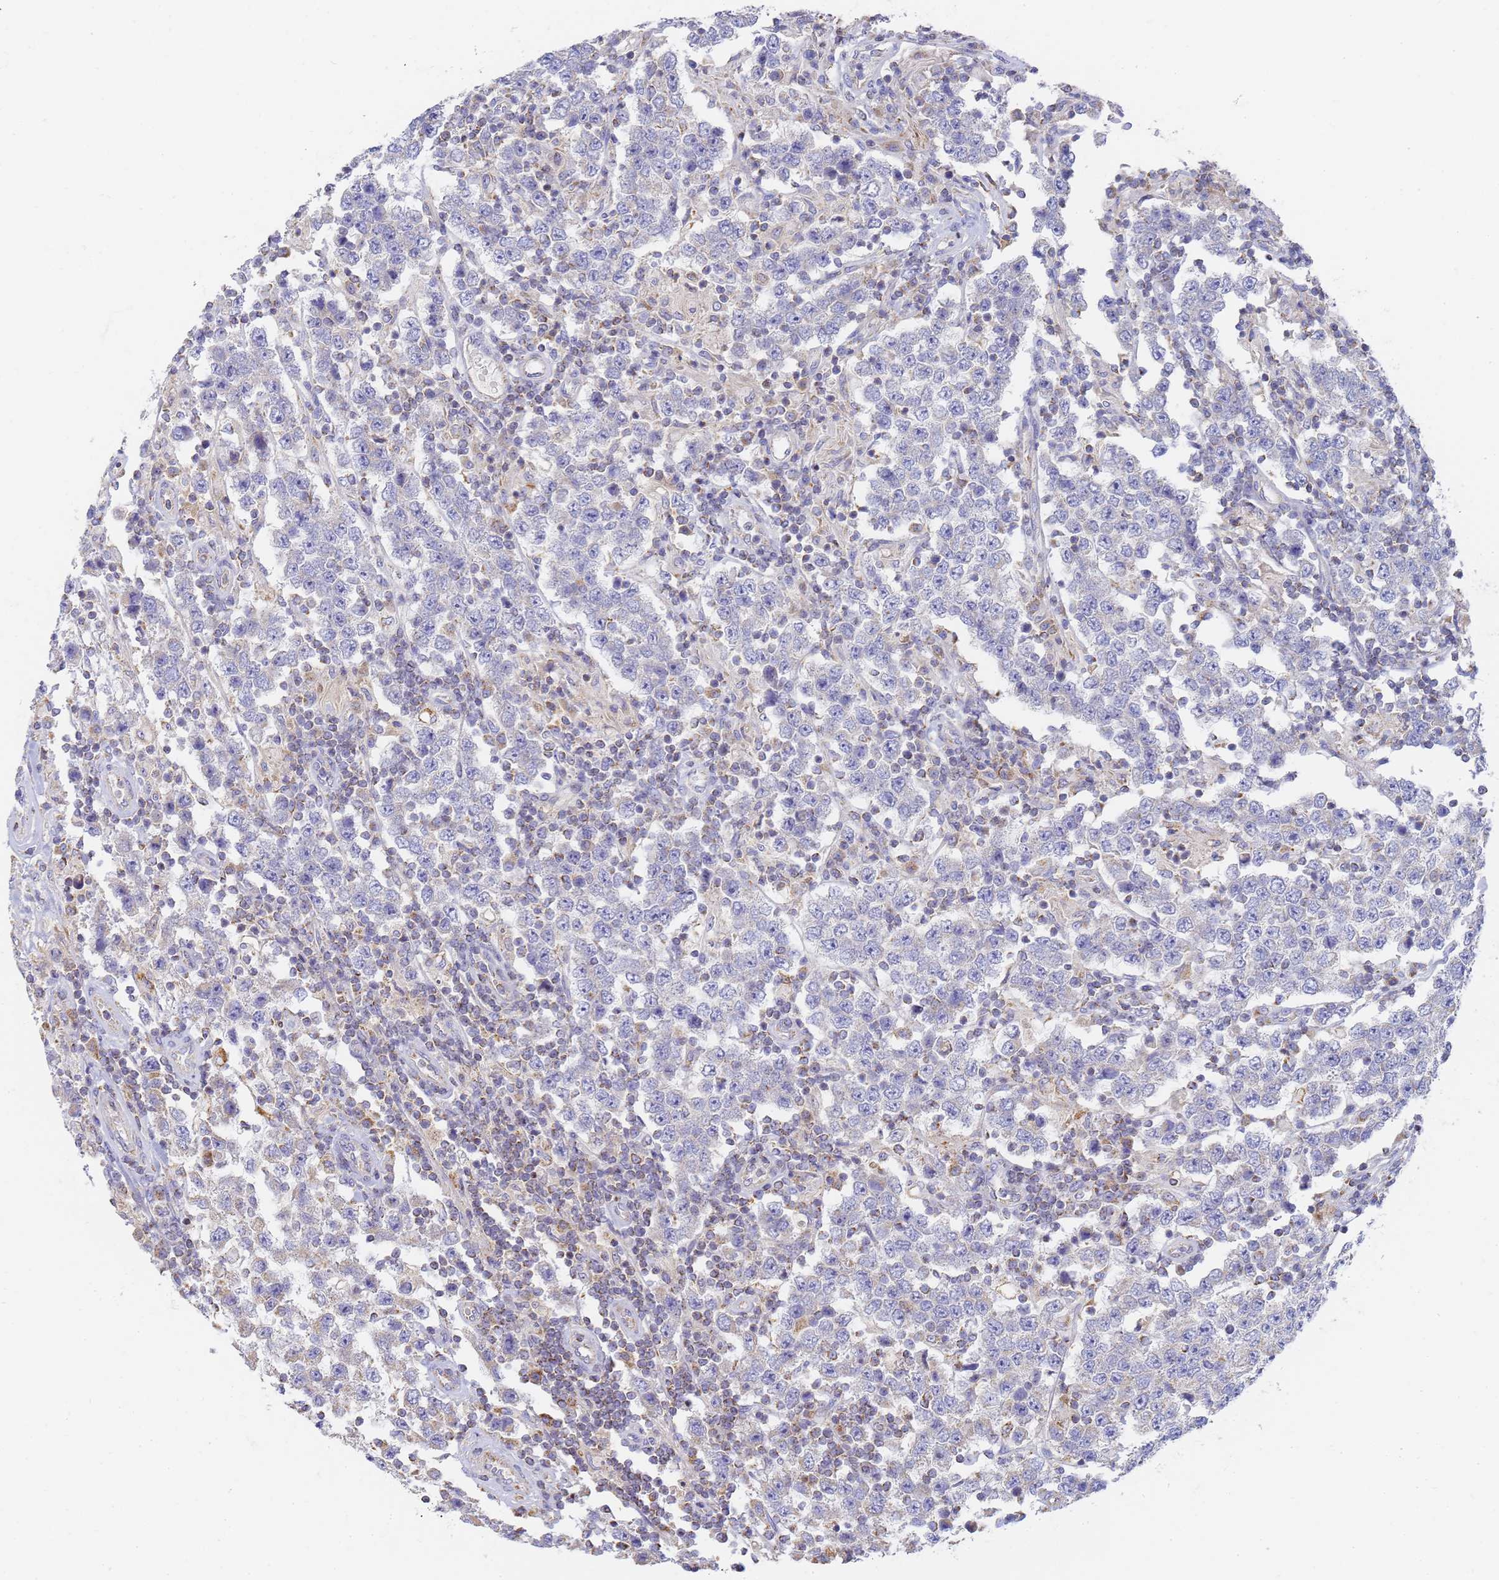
{"staining": {"intensity": "negative", "quantity": "none", "location": "none"}, "tissue": "testis cancer", "cell_type": "Tumor cells", "image_type": "cancer", "snomed": [{"axis": "morphology", "description": "Normal tissue, NOS"}, {"axis": "morphology", "description": "Urothelial carcinoma, High grade"}, {"axis": "morphology", "description": "Seminoma, NOS"}, {"axis": "morphology", "description": "Carcinoma, Embryonal, NOS"}, {"axis": "topography", "description": "Urinary bladder"}, {"axis": "topography", "description": "Testis"}], "caption": "Tumor cells are negative for brown protein staining in high-grade urothelial carcinoma (testis).", "gene": "UTP23", "patient": {"sex": "male", "age": 41}}